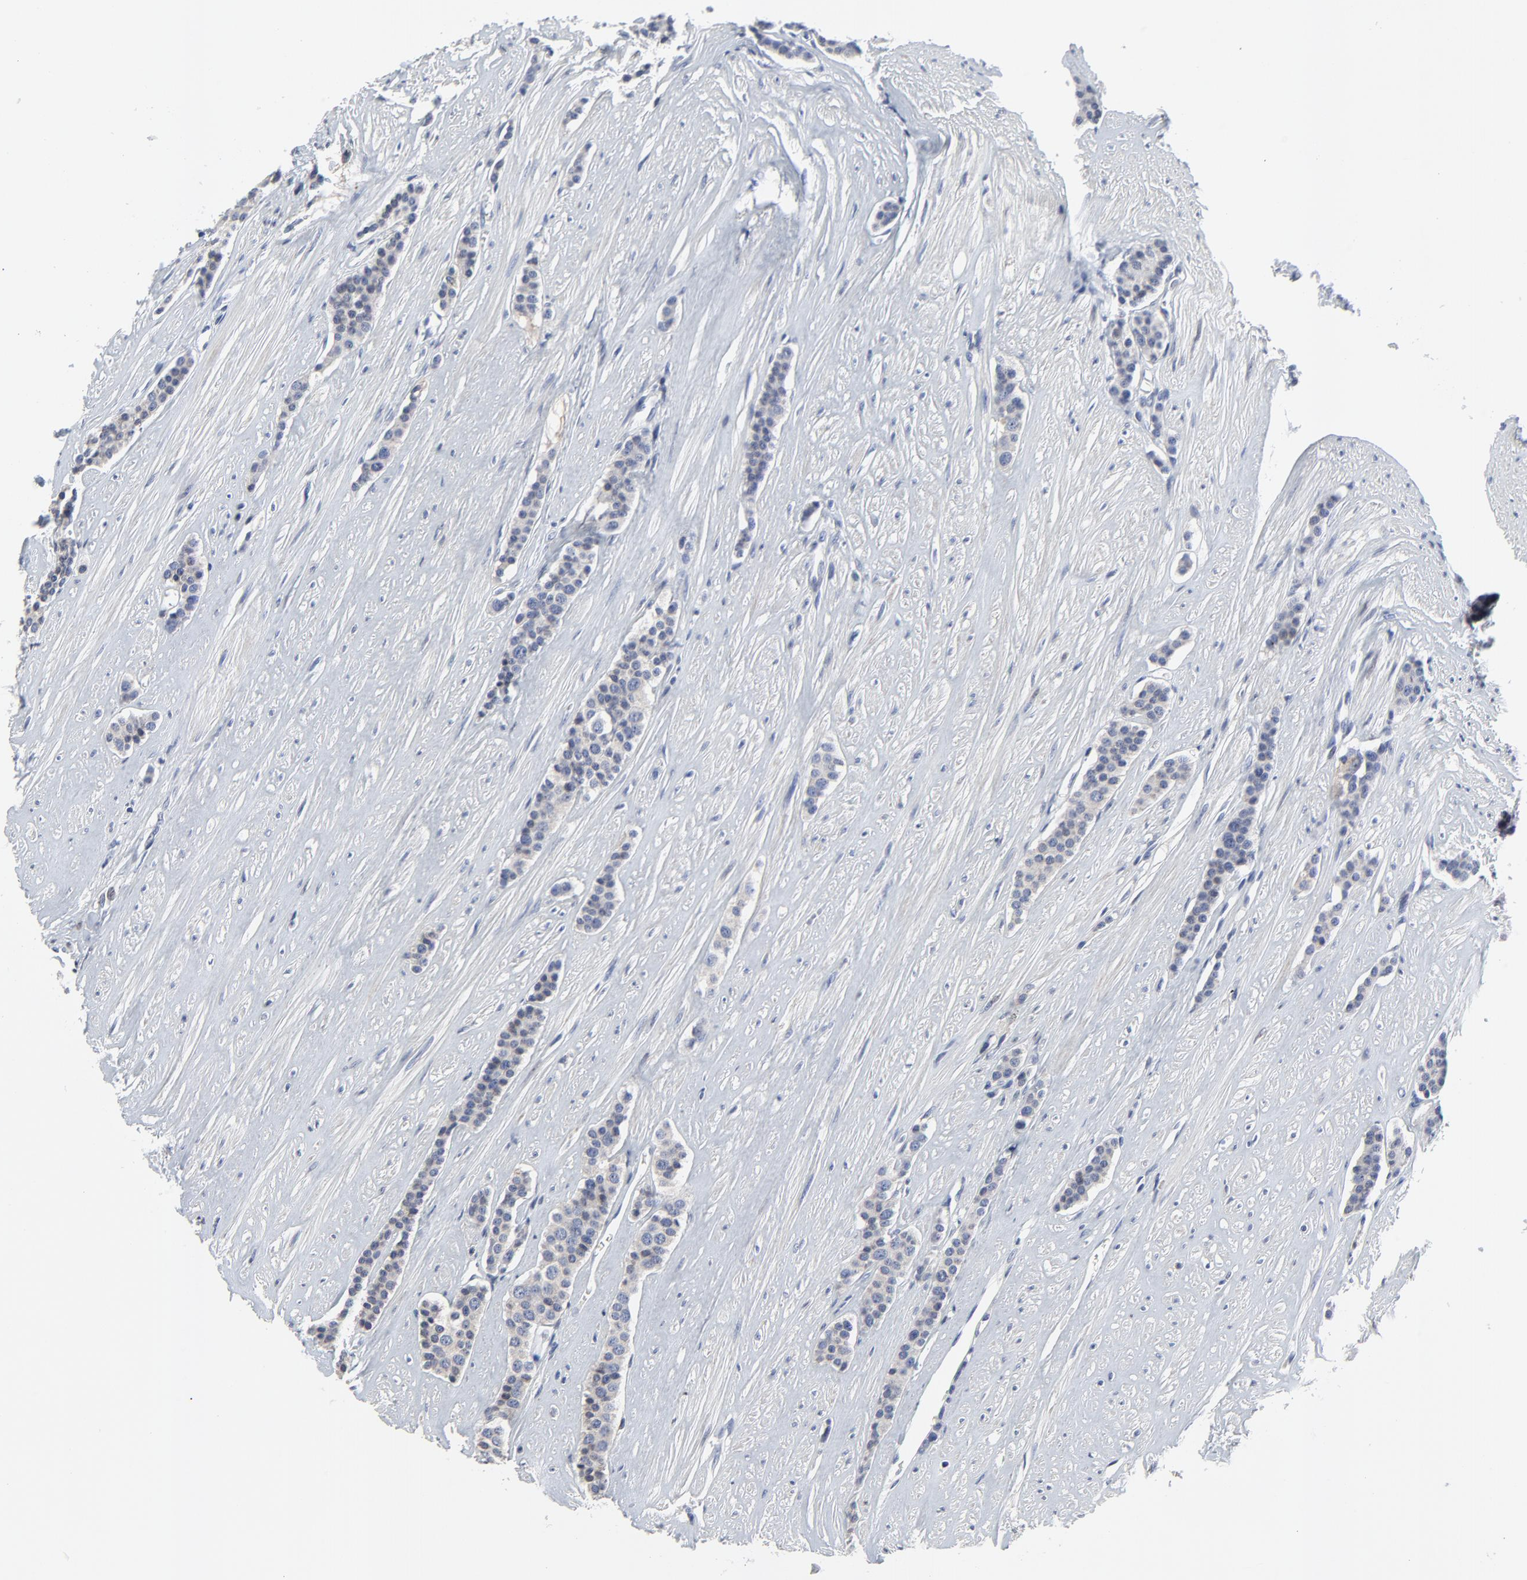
{"staining": {"intensity": "negative", "quantity": "none", "location": "none"}, "tissue": "carcinoid", "cell_type": "Tumor cells", "image_type": "cancer", "snomed": [{"axis": "morphology", "description": "Carcinoid, malignant, NOS"}, {"axis": "topography", "description": "Small intestine"}], "caption": "An immunohistochemistry histopathology image of carcinoid is shown. There is no staining in tumor cells of carcinoid.", "gene": "NLGN3", "patient": {"sex": "male", "age": 60}}